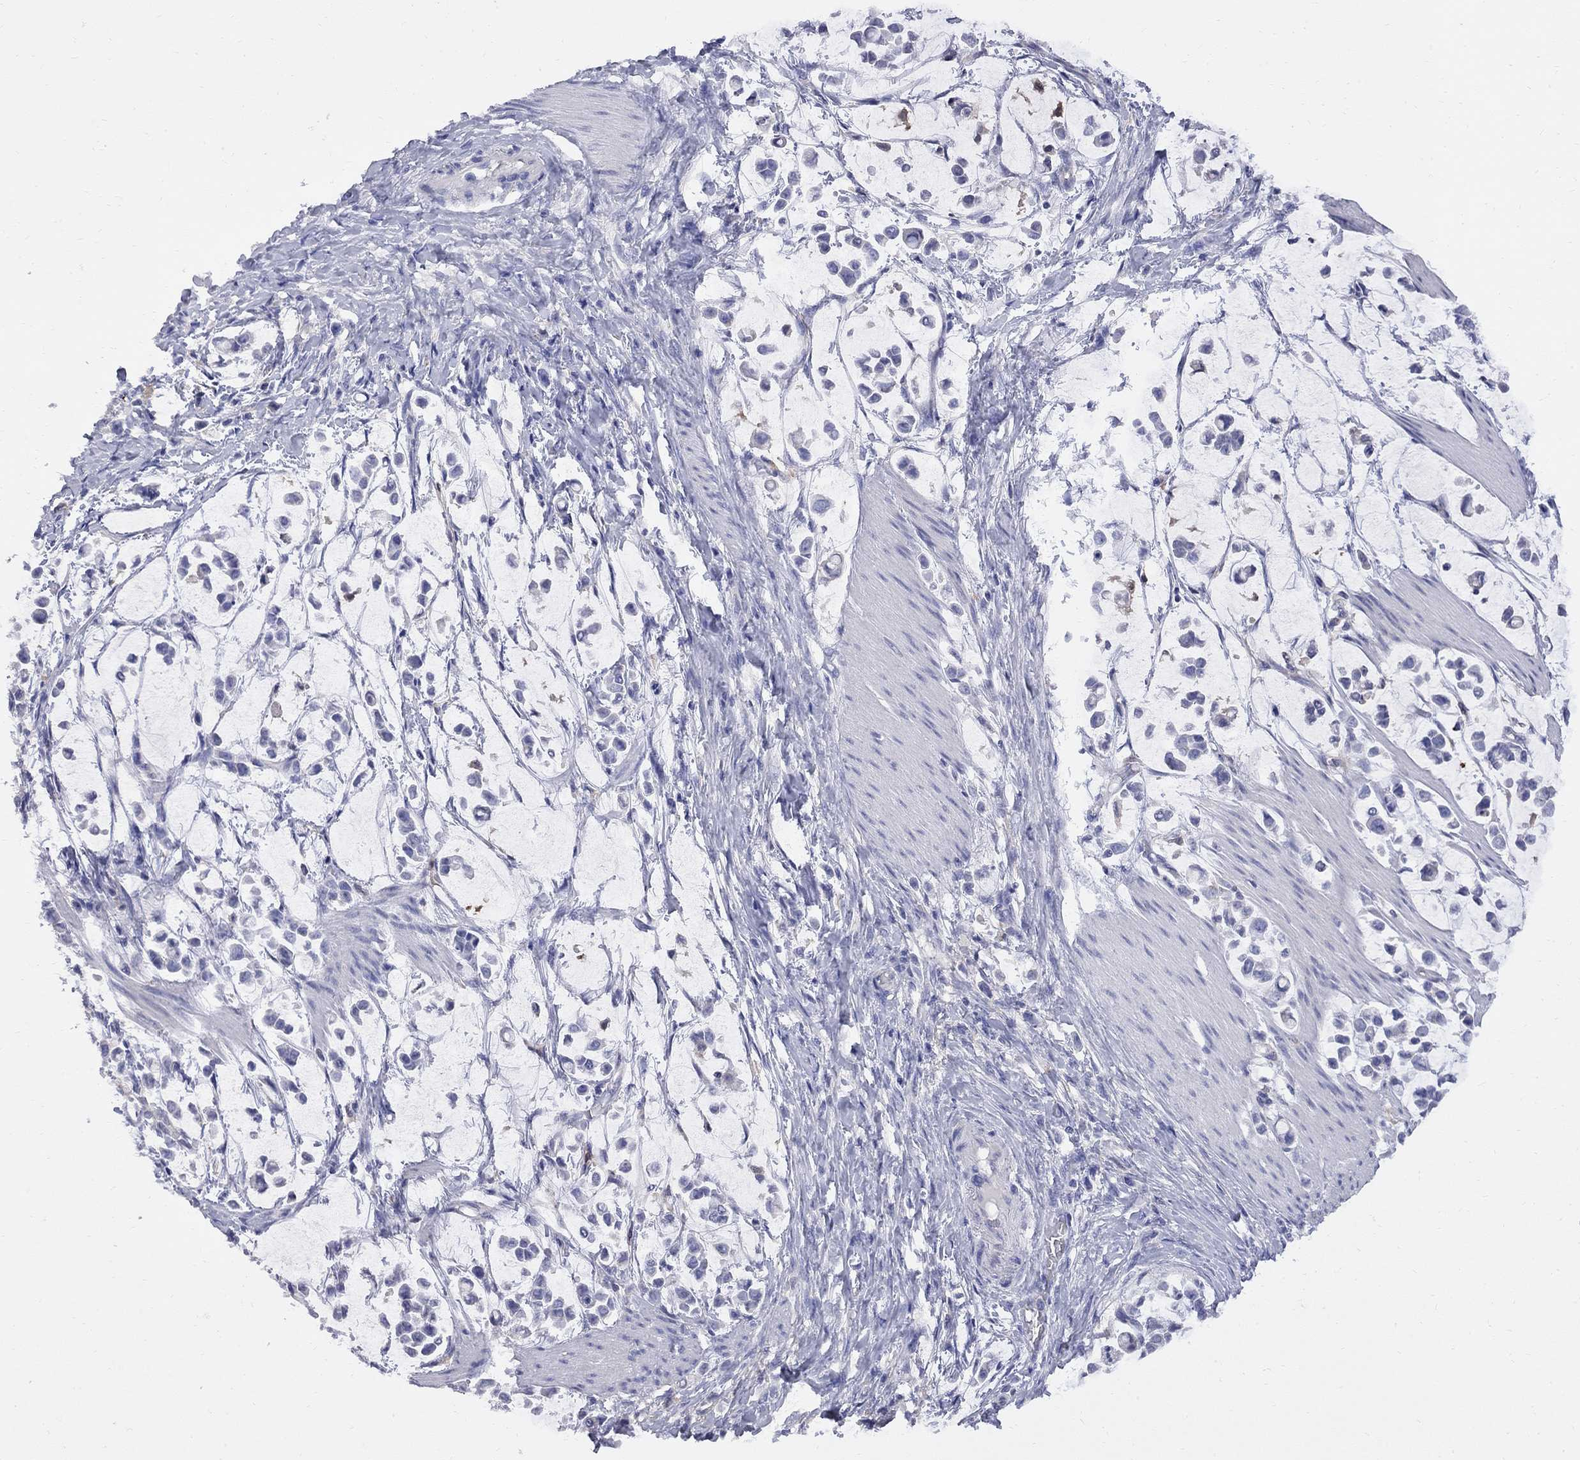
{"staining": {"intensity": "negative", "quantity": "none", "location": "none"}, "tissue": "stomach cancer", "cell_type": "Tumor cells", "image_type": "cancer", "snomed": [{"axis": "morphology", "description": "Adenocarcinoma, NOS"}, {"axis": "topography", "description": "Stomach"}], "caption": "The photomicrograph displays no significant expression in tumor cells of stomach cancer (adenocarcinoma). The staining was performed using DAB to visualize the protein expression in brown, while the nuclei were stained in blue with hematoxylin (Magnification: 20x).", "gene": "MTHFR", "patient": {"sex": "male", "age": 82}}